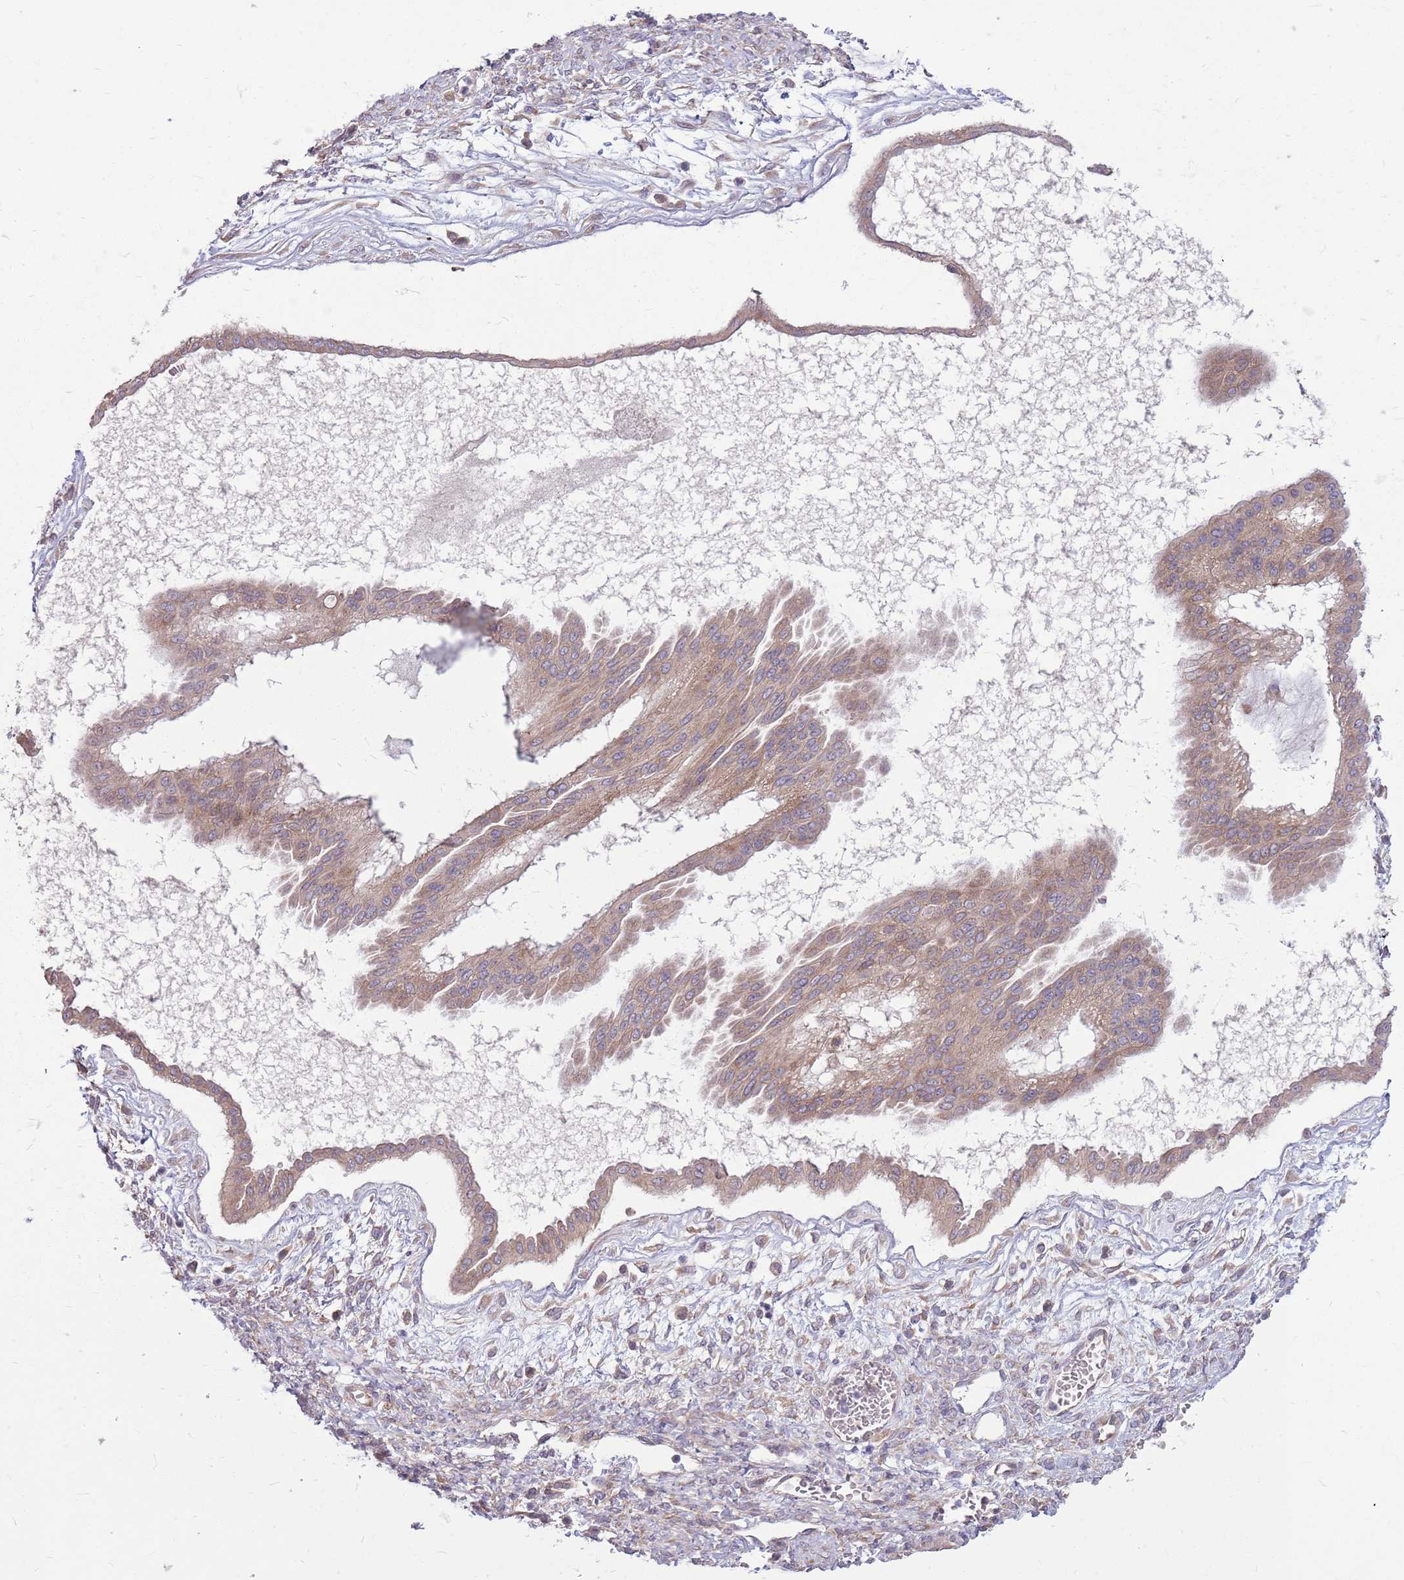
{"staining": {"intensity": "moderate", "quantity": ">75%", "location": "cytoplasmic/membranous"}, "tissue": "ovarian cancer", "cell_type": "Tumor cells", "image_type": "cancer", "snomed": [{"axis": "morphology", "description": "Cystadenocarcinoma, mucinous, NOS"}, {"axis": "topography", "description": "Ovary"}], "caption": "The image shows staining of mucinous cystadenocarcinoma (ovarian), revealing moderate cytoplasmic/membranous protein staining (brown color) within tumor cells.", "gene": "PPP1R27", "patient": {"sex": "female", "age": 73}}